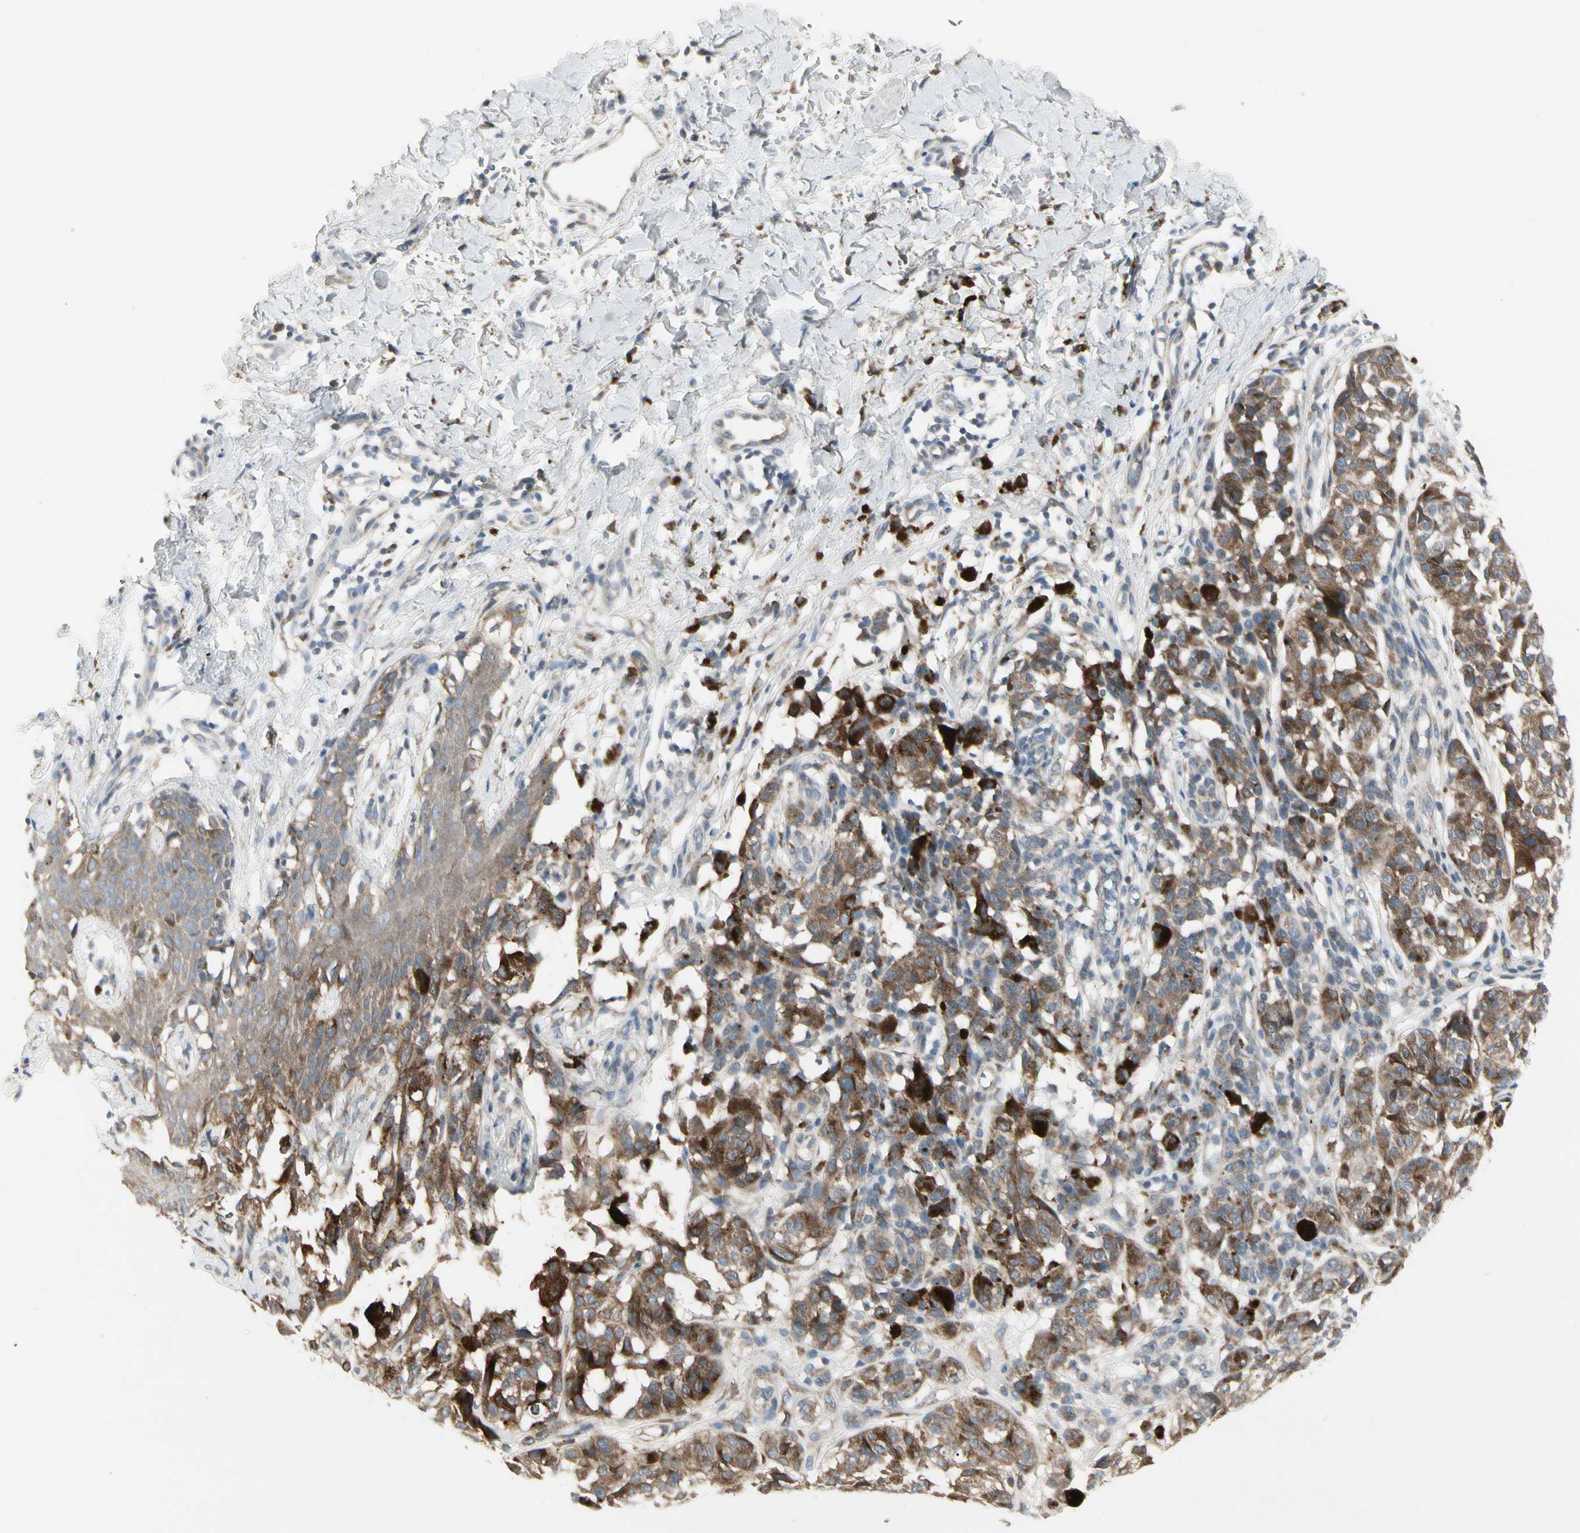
{"staining": {"intensity": "moderate", "quantity": ">75%", "location": "cytoplasmic/membranous"}, "tissue": "melanoma", "cell_type": "Tumor cells", "image_type": "cancer", "snomed": [{"axis": "morphology", "description": "Malignant melanoma, NOS"}, {"axis": "topography", "description": "Skin"}], "caption": "Brown immunohistochemical staining in melanoma displays moderate cytoplasmic/membranous staining in about >75% of tumor cells.", "gene": "GRN", "patient": {"sex": "female", "age": 46}}